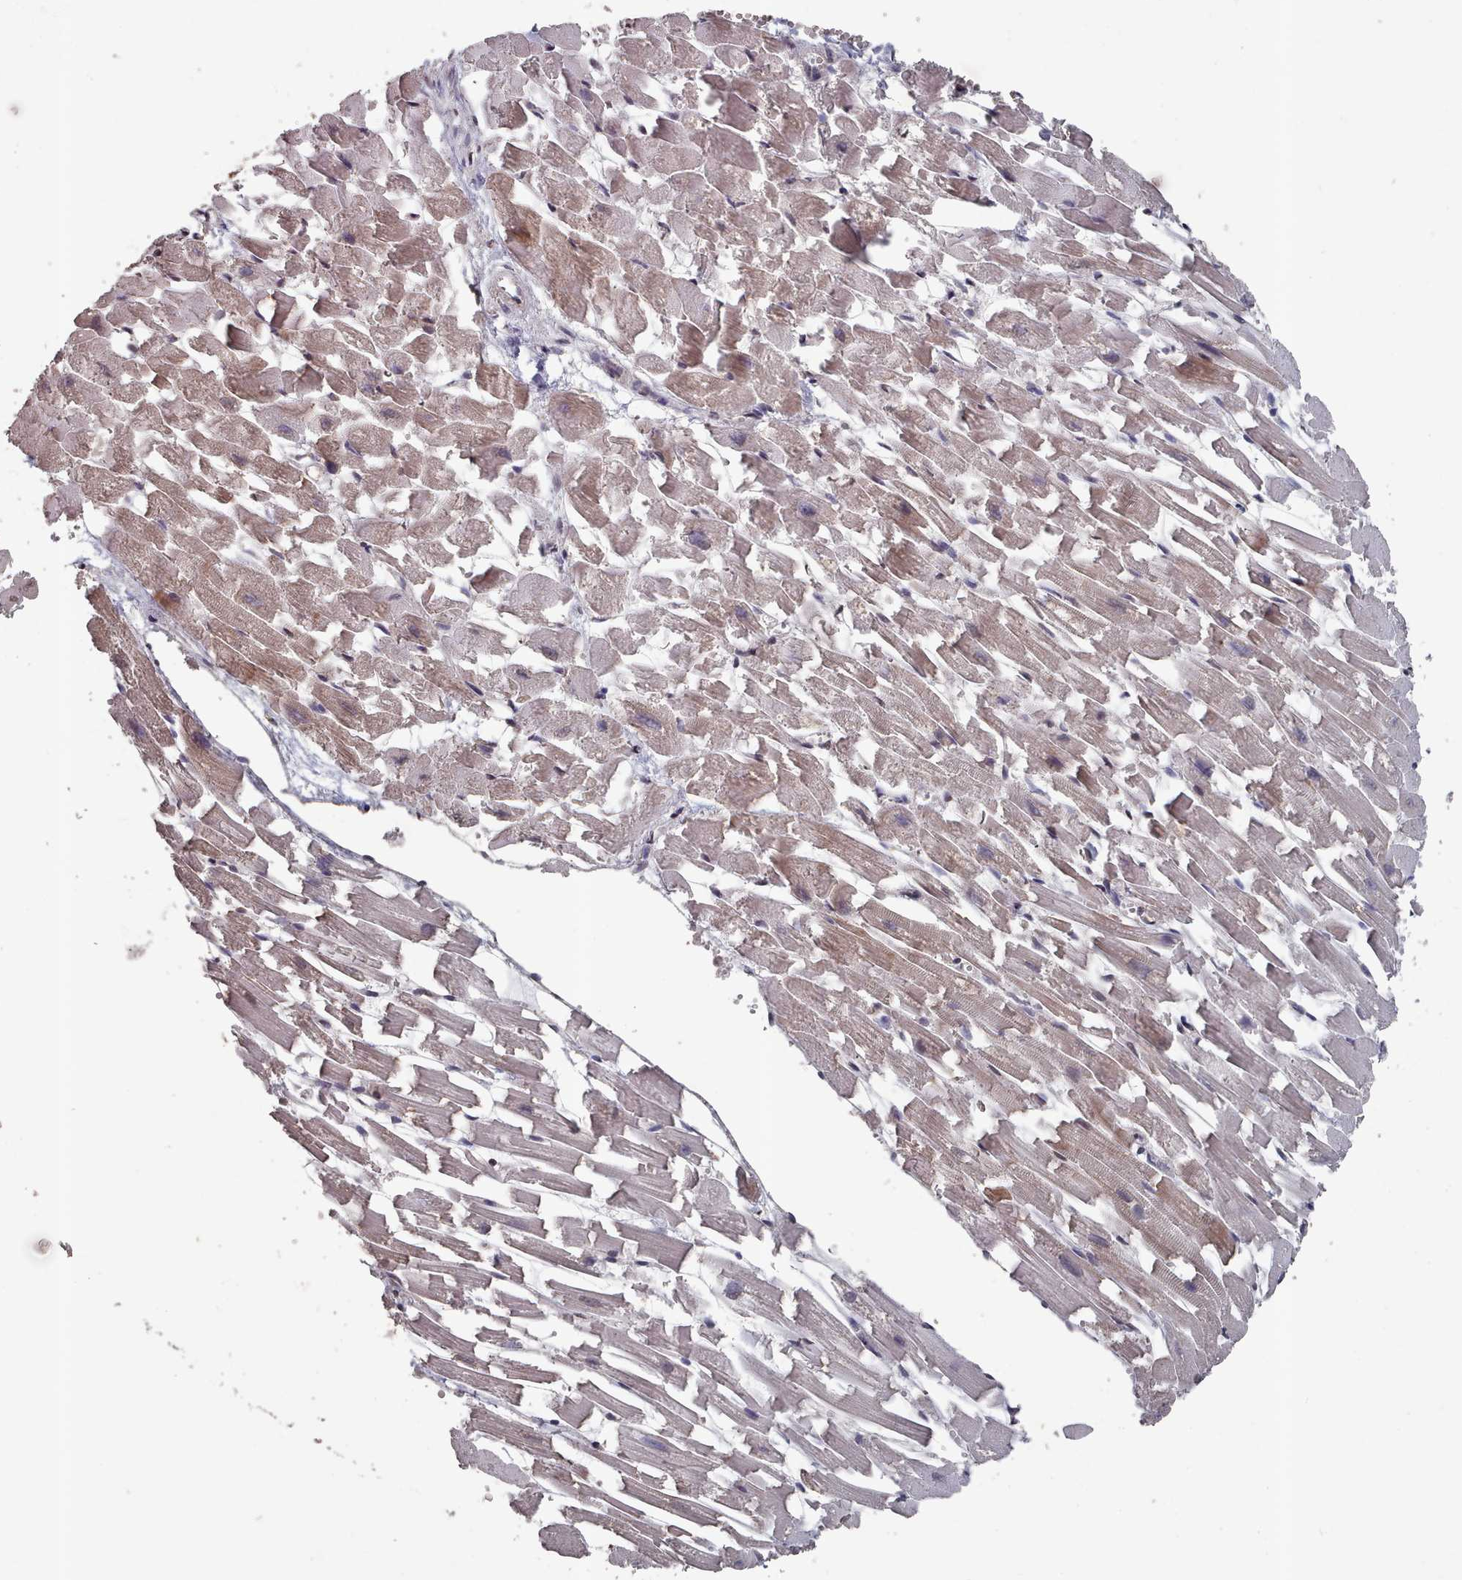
{"staining": {"intensity": "strong", "quantity": "25%-75%", "location": "cytoplasmic/membranous,nuclear"}, "tissue": "heart muscle", "cell_type": "Cardiomyocytes", "image_type": "normal", "snomed": [{"axis": "morphology", "description": "Normal tissue, NOS"}, {"axis": "topography", "description": "Heart"}], "caption": "The histopathology image demonstrates immunohistochemical staining of normal heart muscle. There is strong cytoplasmic/membranous,nuclear expression is appreciated in about 25%-75% of cardiomyocytes.", "gene": "PNRC2", "patient": {"sex": "female", "age": 64}}